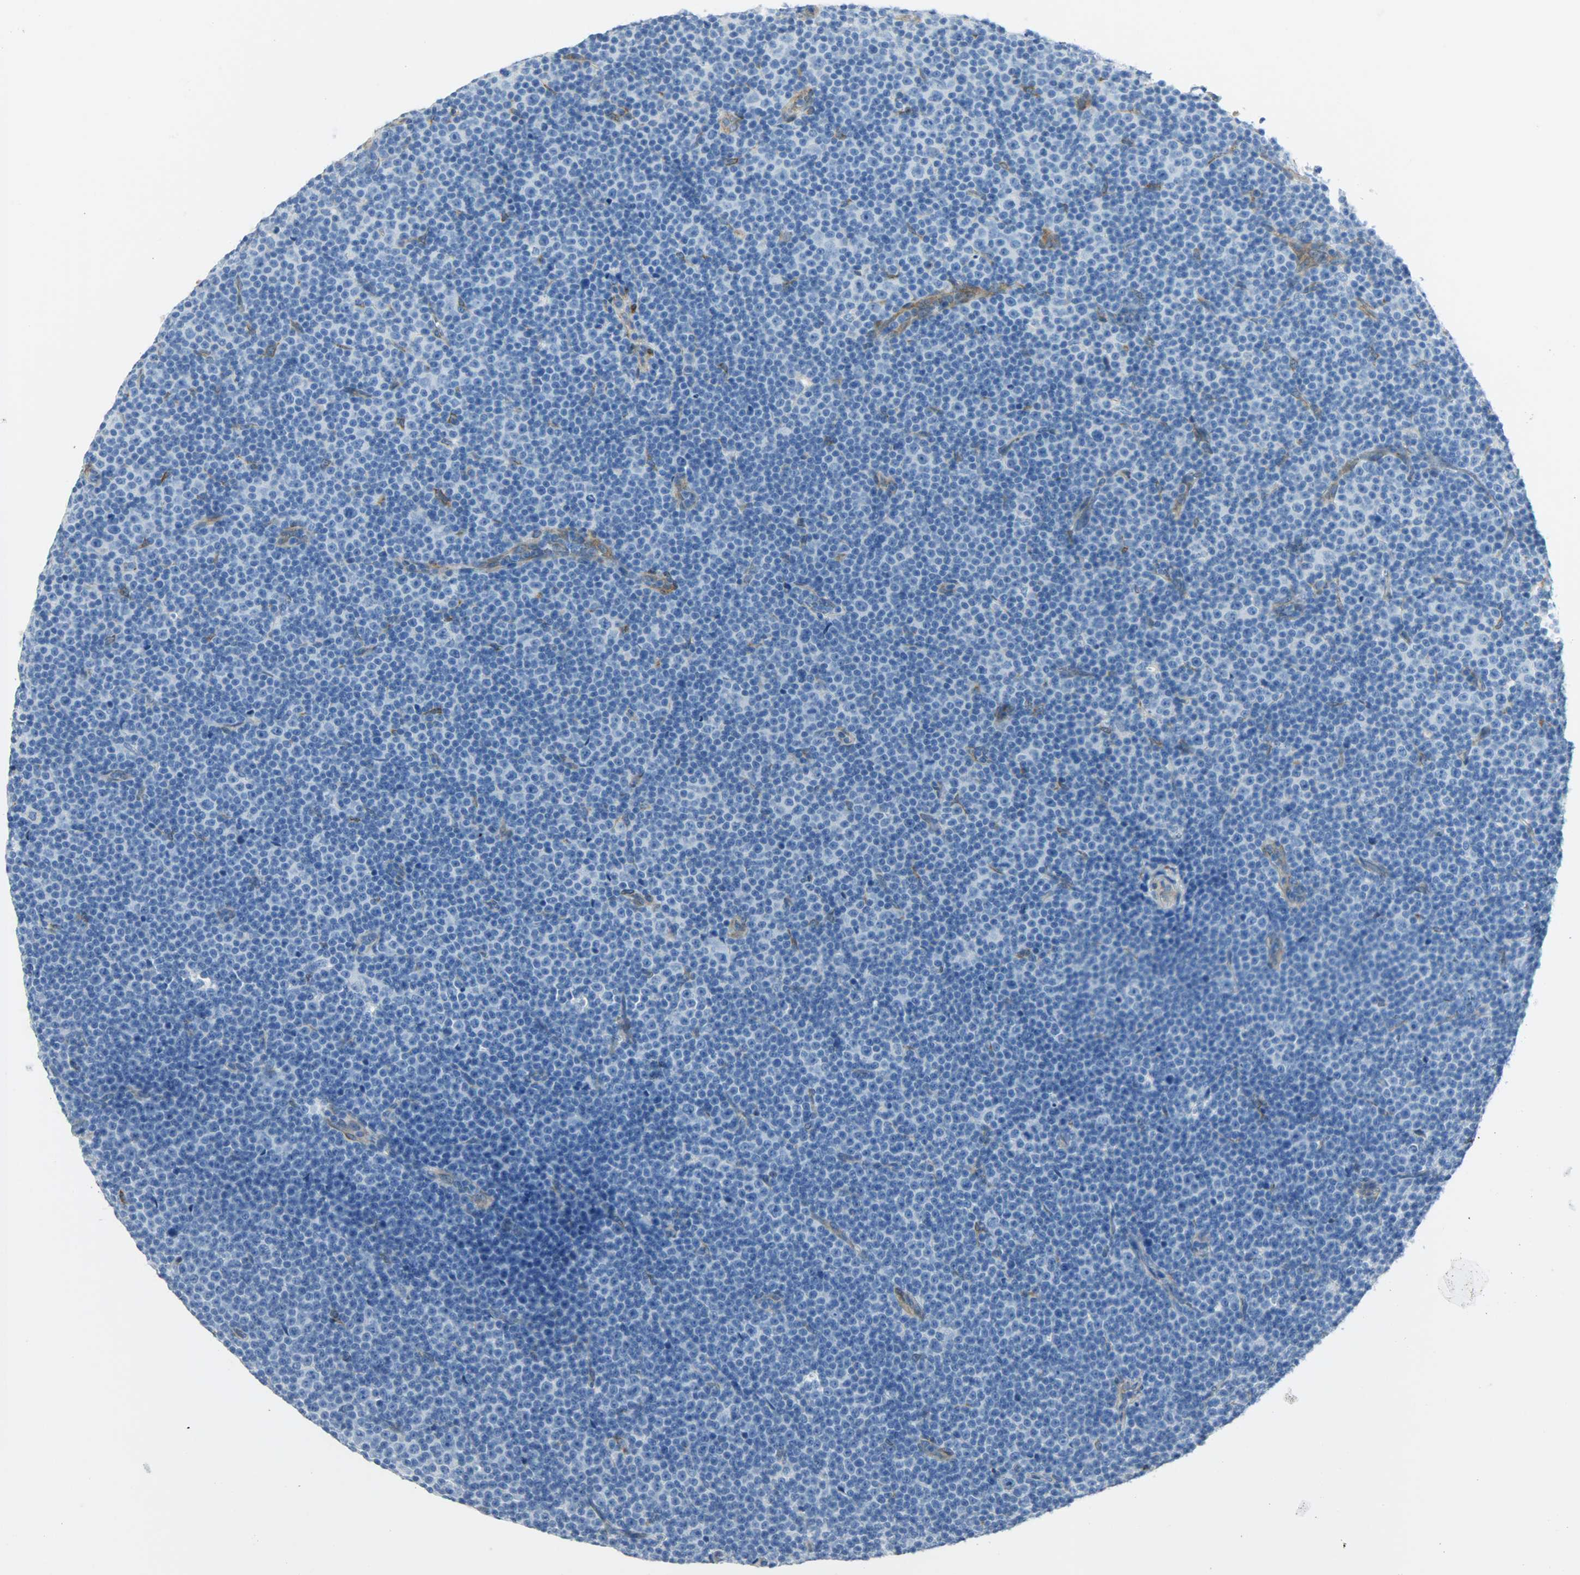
{"staining": {"intensity": "negative", "quantity": "none", "location": "none"}, "tissue": "lymphoma", "cell_type": "Tumor cells", "image_type": "cancer", "snomed": [{"axis": "morphology", "description": "Malignant lymphoma, non-Hodgkin's type, Low grade"}, {"axis": "topography", "description": "Lymph node"}], "caption": "This is an immunohistochemistry (IHC) micrograph of human lymphoma. There is no expression in tumor cells.", "gene": "PKD2", "patient": {"sex": "female", "age": 67}}